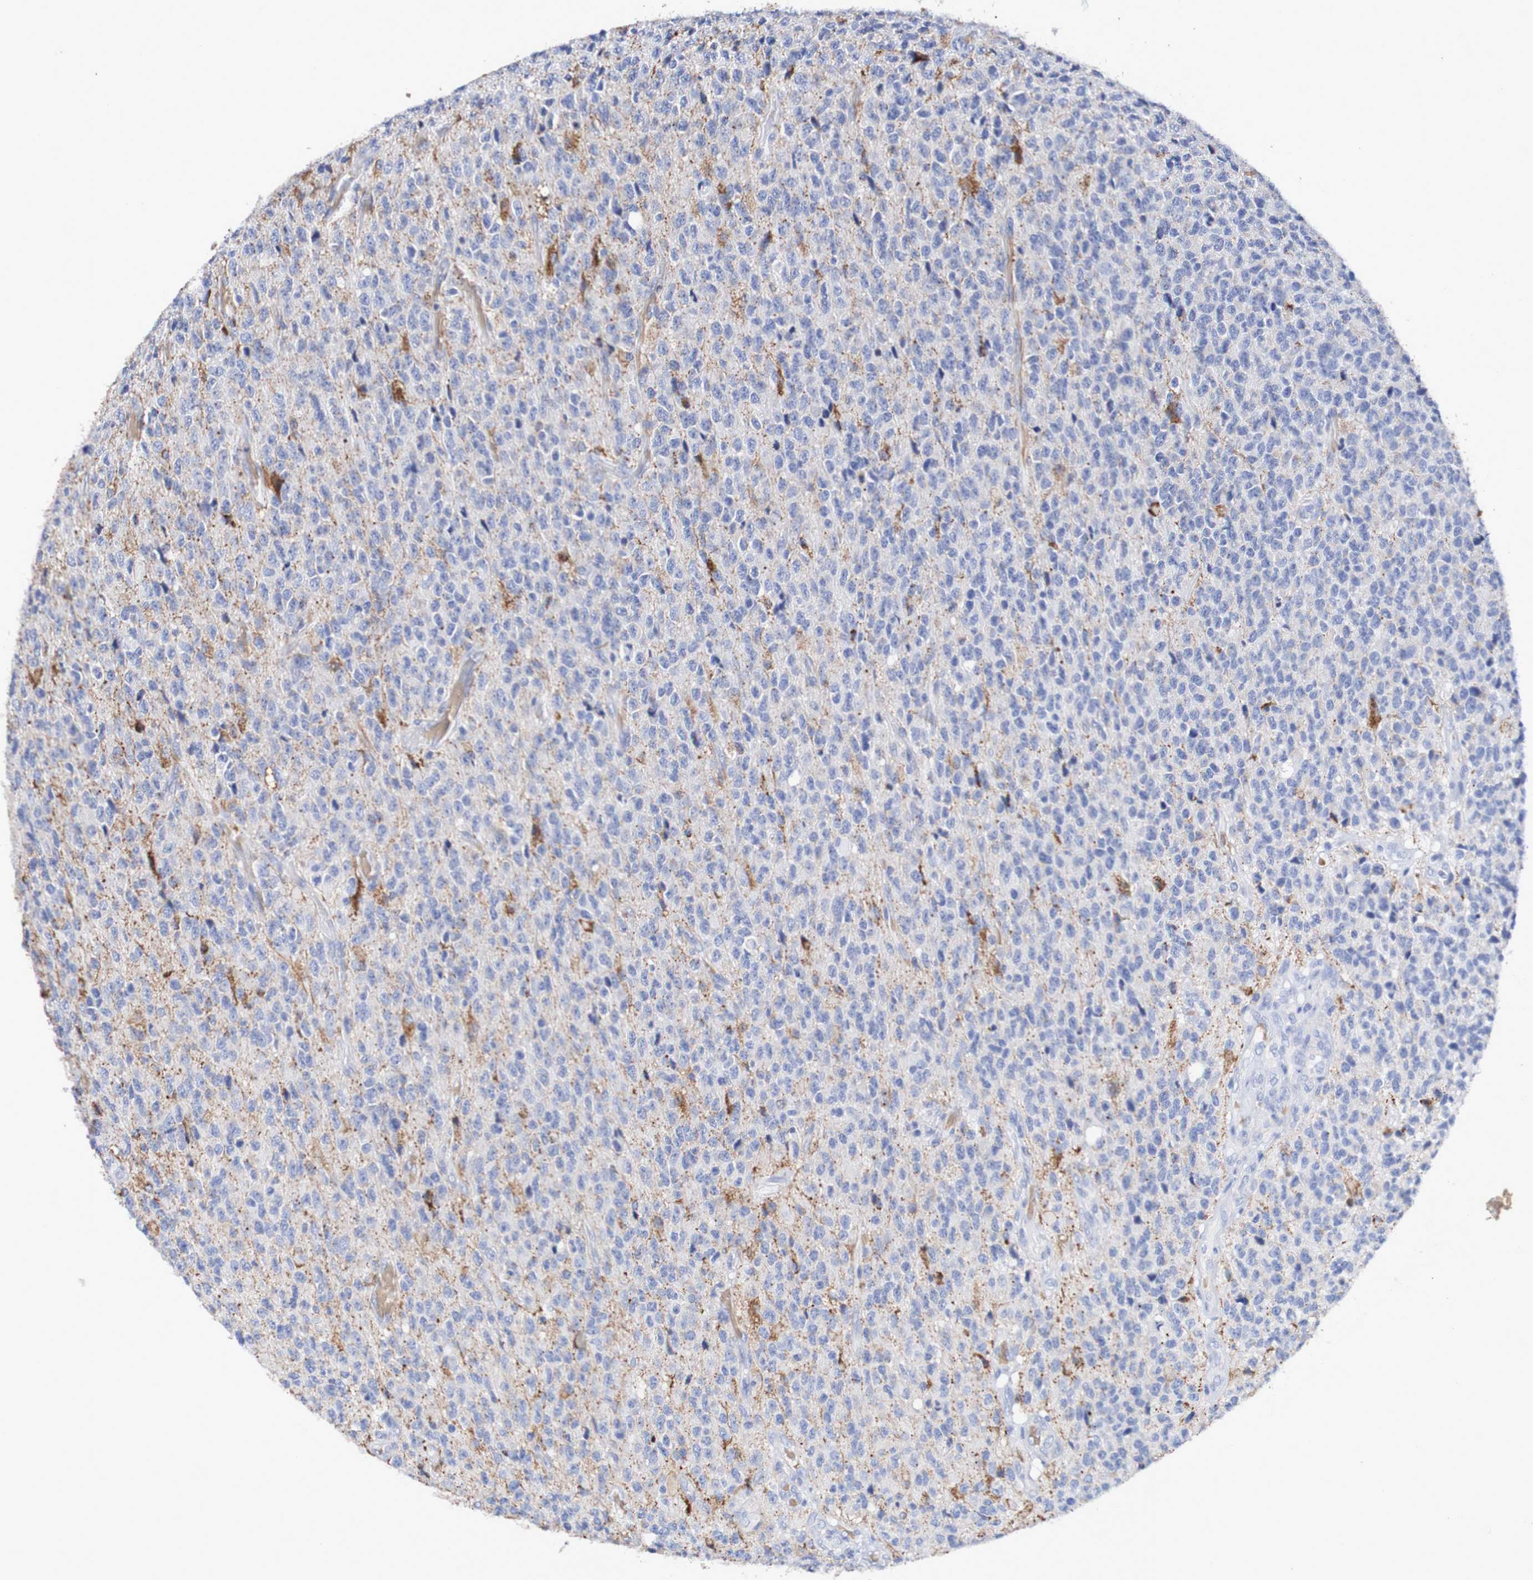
{"staining": {"intensity": "moderate", "quantity": "<25%", "location": "cytoplasmic/membranous"}, "tissue": "glioma", "cell_type": "Tumor cells", "image_type": "cancer", "snomed": [{"axis": "morphology", "description": "Glioma, malignant, High grade"}, {"axis": "topography", "description": "pancreas cauda"}], "caption": "The micrograph exhibits a brown stain indicating the presence of a protein in the cytoplasmic/membranous of tumor cells in high-grade glioma (malignant). Using DAB (brown) and hematoxylin (blue) stains, captured at high magnification using brightfield microscopy.", "gene": "WNT4", "patient": {"sex": "male", "age": 60}}